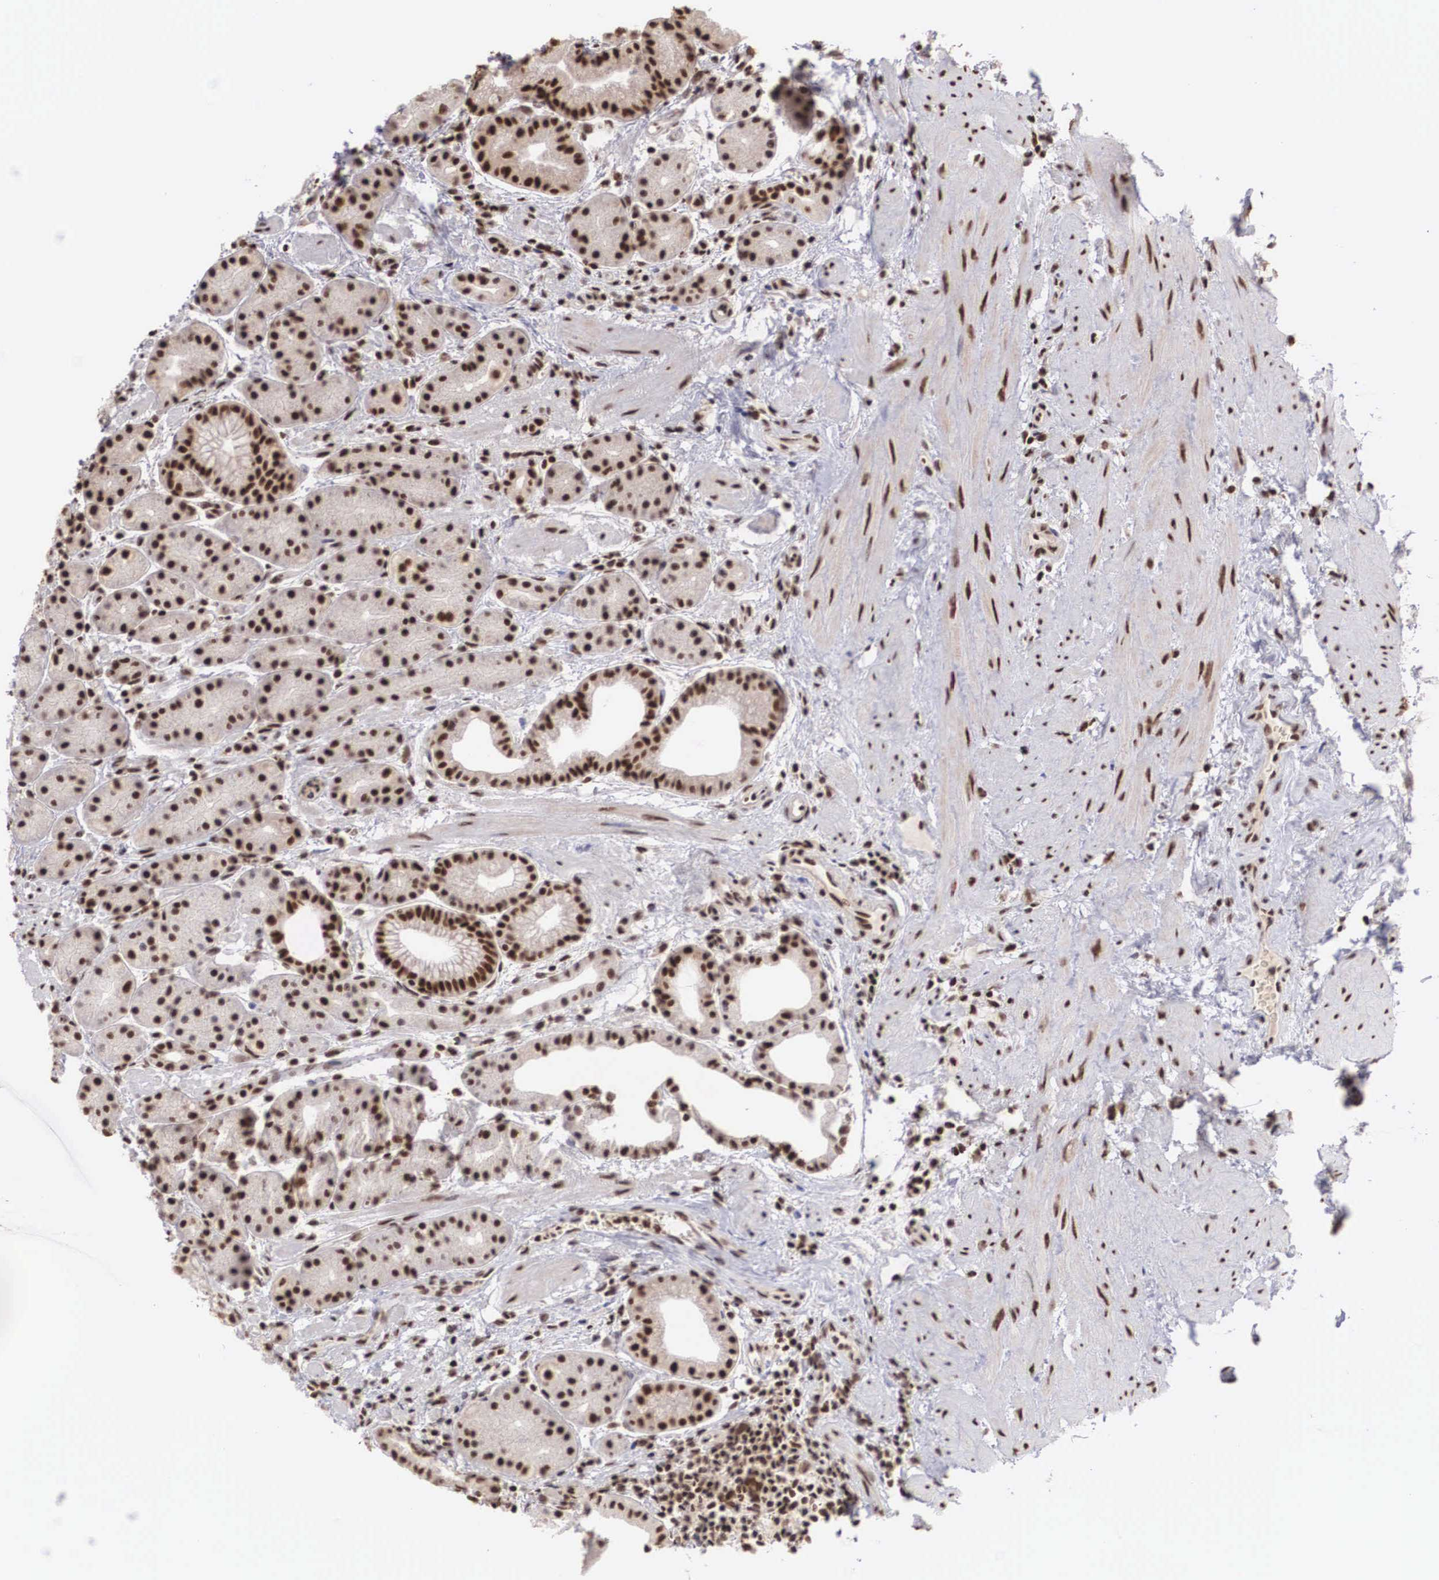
{"staining": {"intensity": "strong", "quantity": ">75%", "location": "nuclear"}, "tissue": "stomach", "cell_type": "Glandular cells", "image_type": "normal", "snomed": [{"axis": "morphology", "description": "Normal tissue, NOS"}, {"axis": "topography", "description": "Stomach, upper"}], "caption": "Stomach stained for a protein demonstrates strong nuclear positivity in glandular cells. The protein of interest is shown in brown color, while the nuclei are stained blue.", "gene": "HTATSF1", "patient": {"sex": "male", "age": 72}}